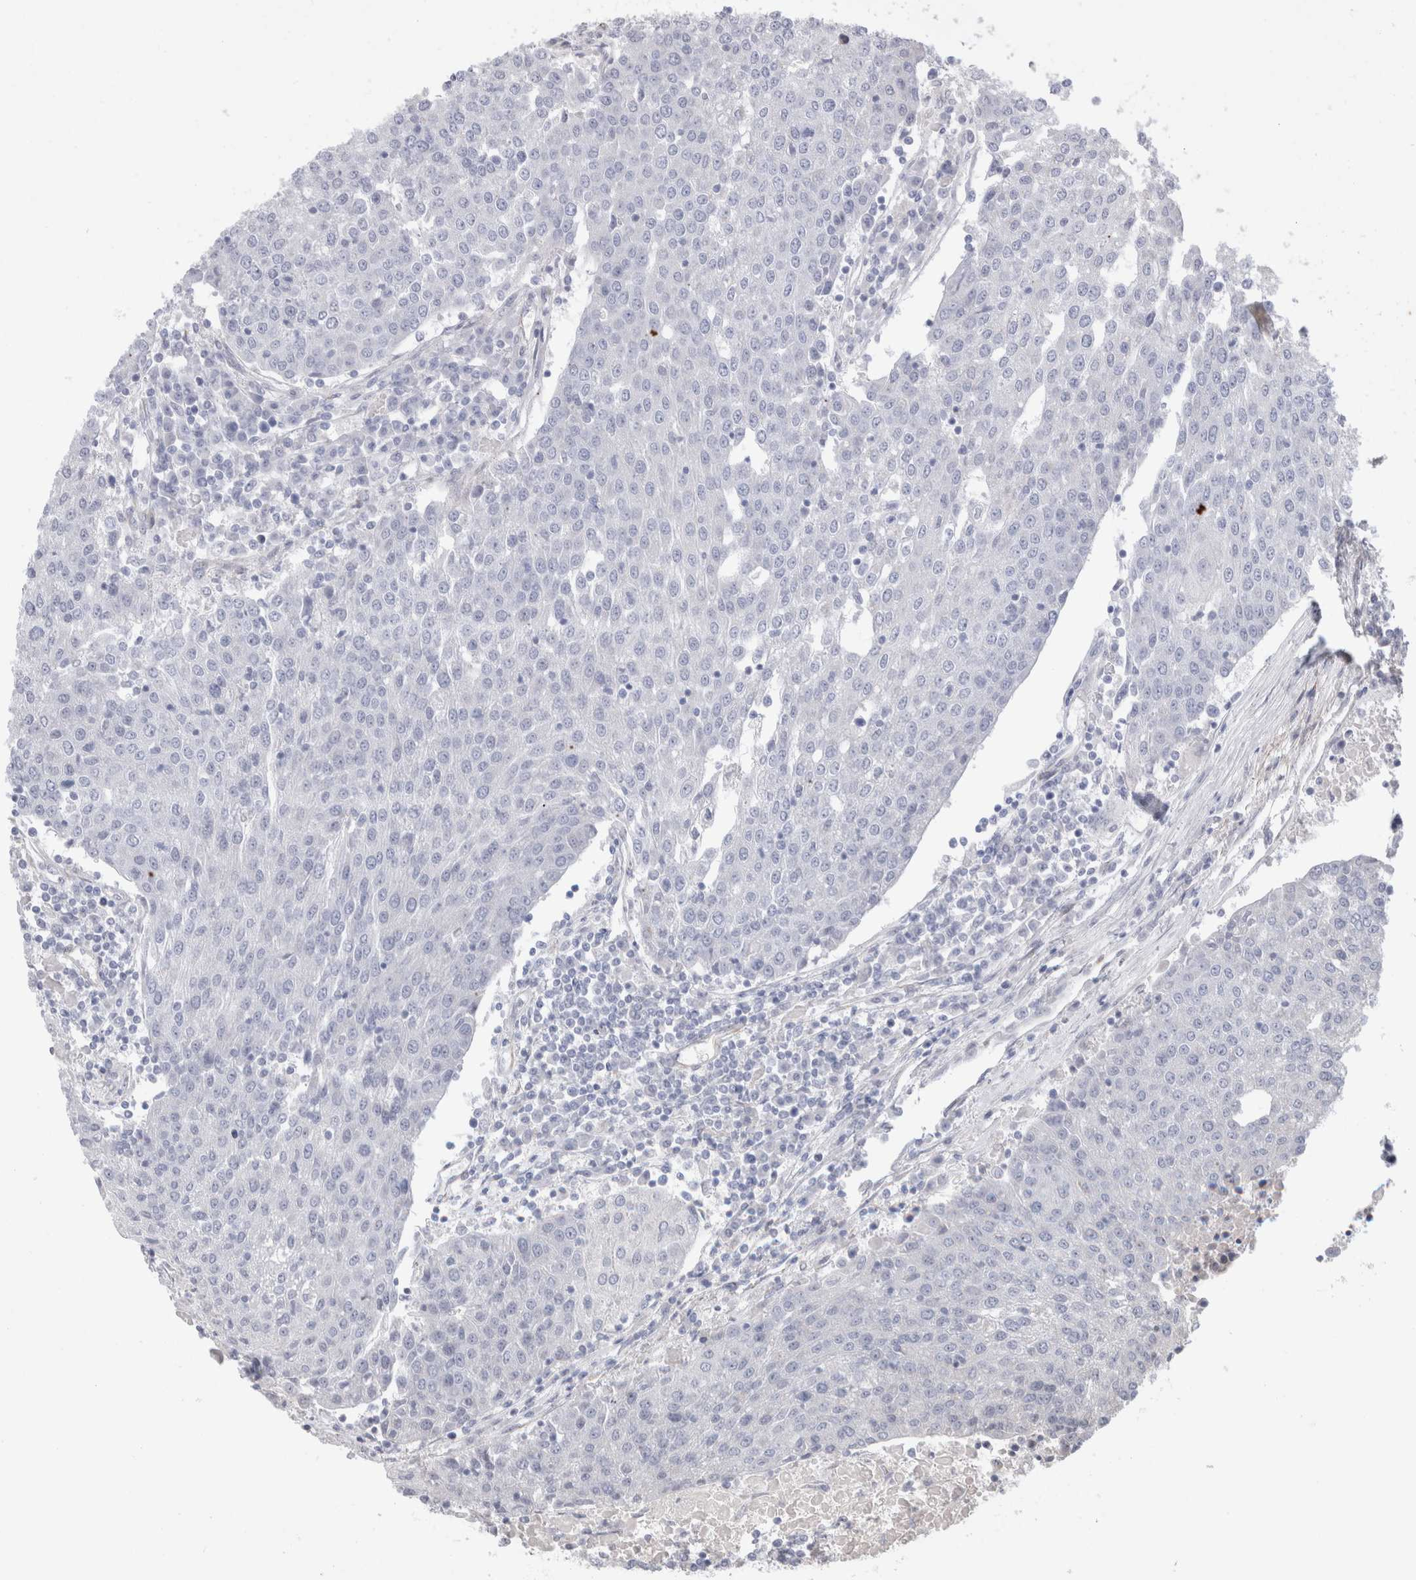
{"staining": {"intensity": "negative", "quantity": "none", "location": "none"}, "tissue": "urothelial cancer", "cell_type": "Tumor cells", "image_type": "cancer", "snomed": [{"axis": "morphology", "description": "Urothelial carcinoma, High grade"}, {"axis": "topography", "description": "Urinary bladder"}], "caption": "A high-resolution histopathology image shows IHC staining of urothelial cancer, which exhibits no significant staining in tumor cells.", "gene": "CAAP1", "patient": {"sex": "female", "age": 85}}